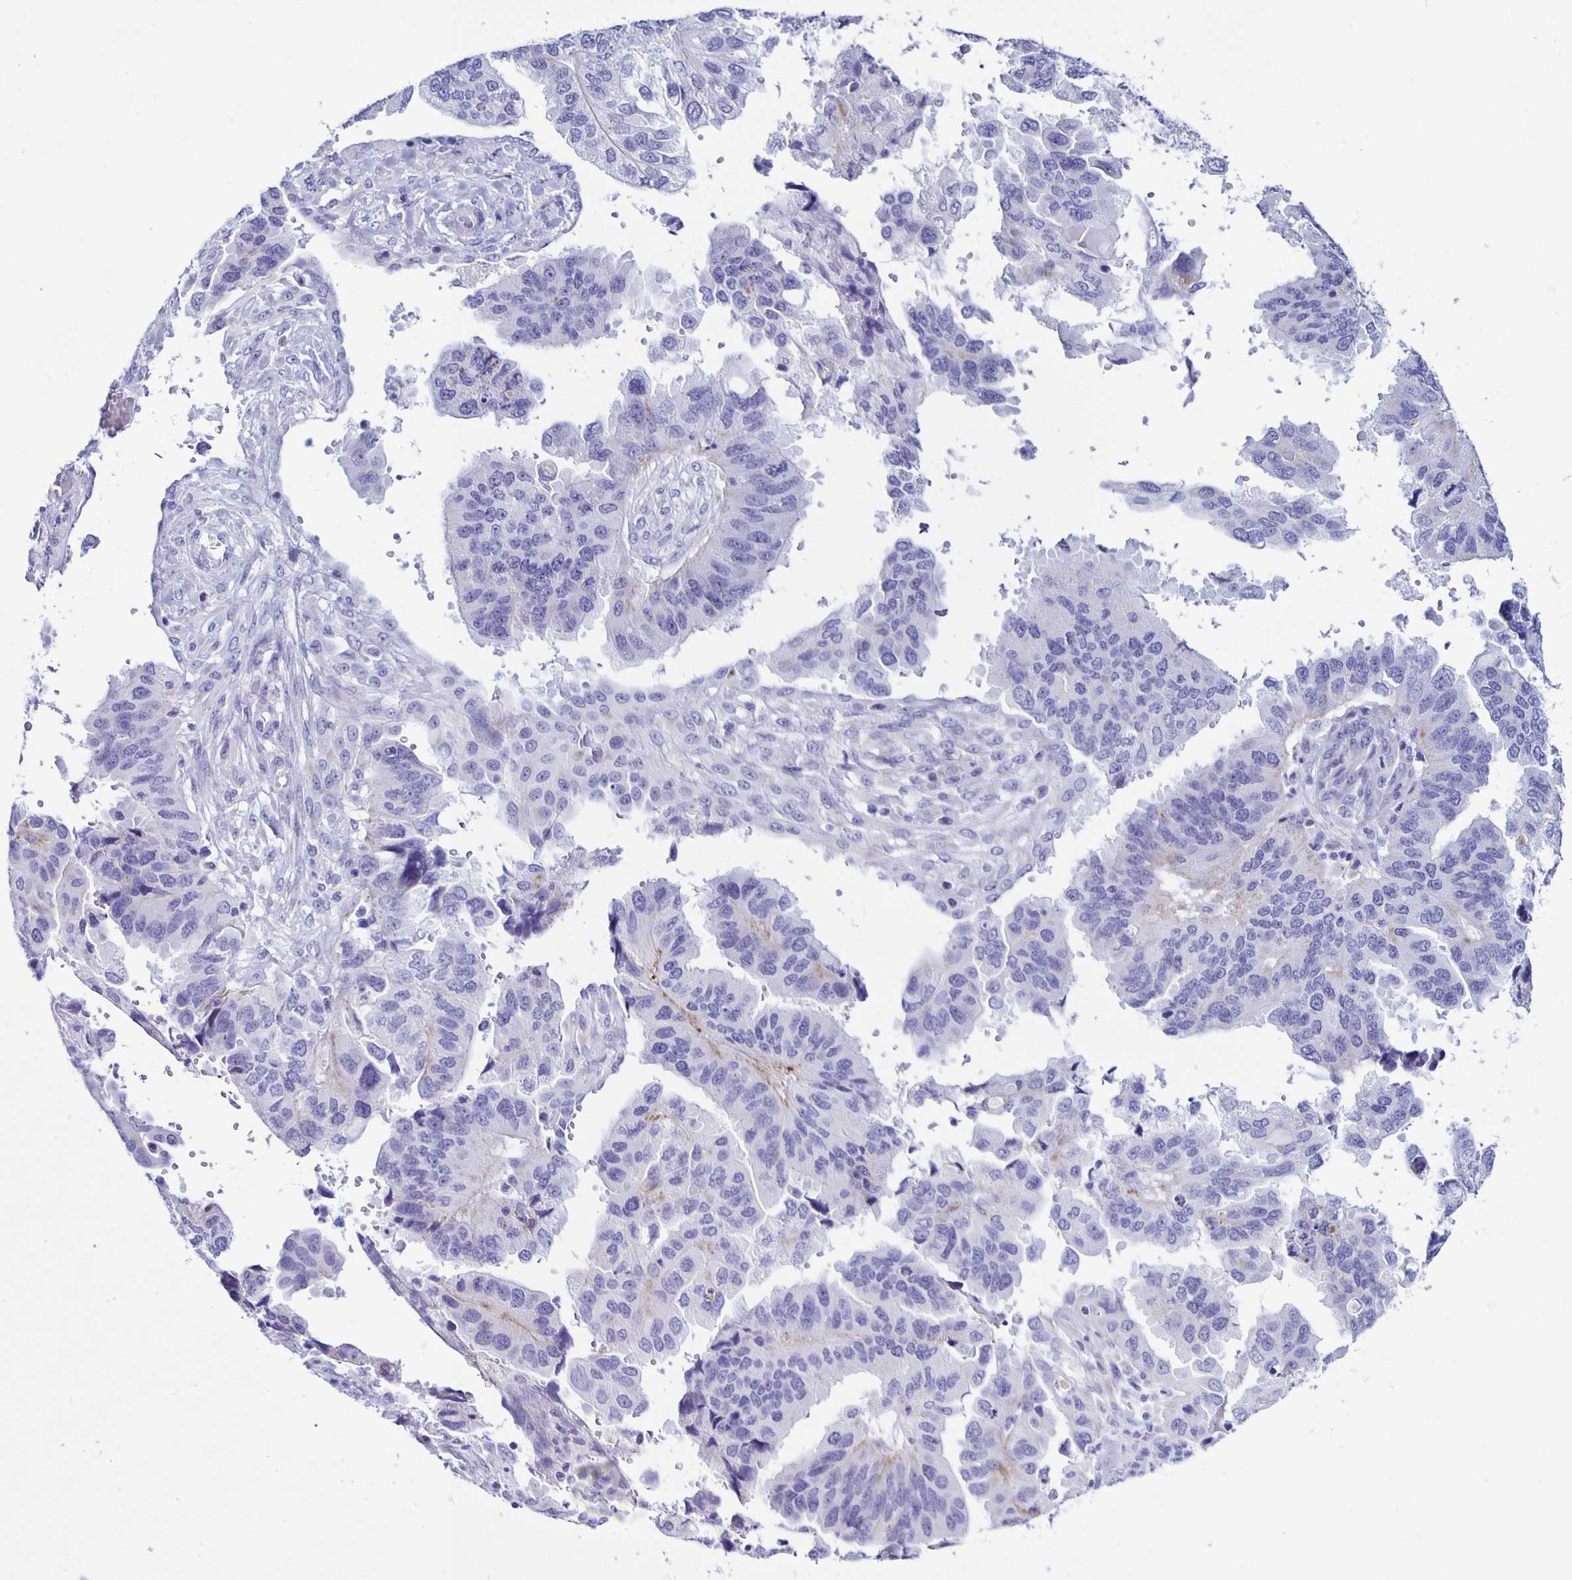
{"staining": {"intensity": "negative", "quantity": "none", "location": "none"}, "tissue": "ovarian cancer", "cell_type": "Tumor cells", "image_type": "cancer", "snomed": [{"axis": "morphology", "description": "Cystadenocarcinoma, serous, NOS"}, {"axis": "topography", "description": "Ovary"}], "caption": "DAB immunohistochemical staining of ovarian cancer (serous cystadenocarcinoma) displays no significant staining in tumor cells.", "gene": "AQP6", "patient": {"sex": "female", "age": 79}}